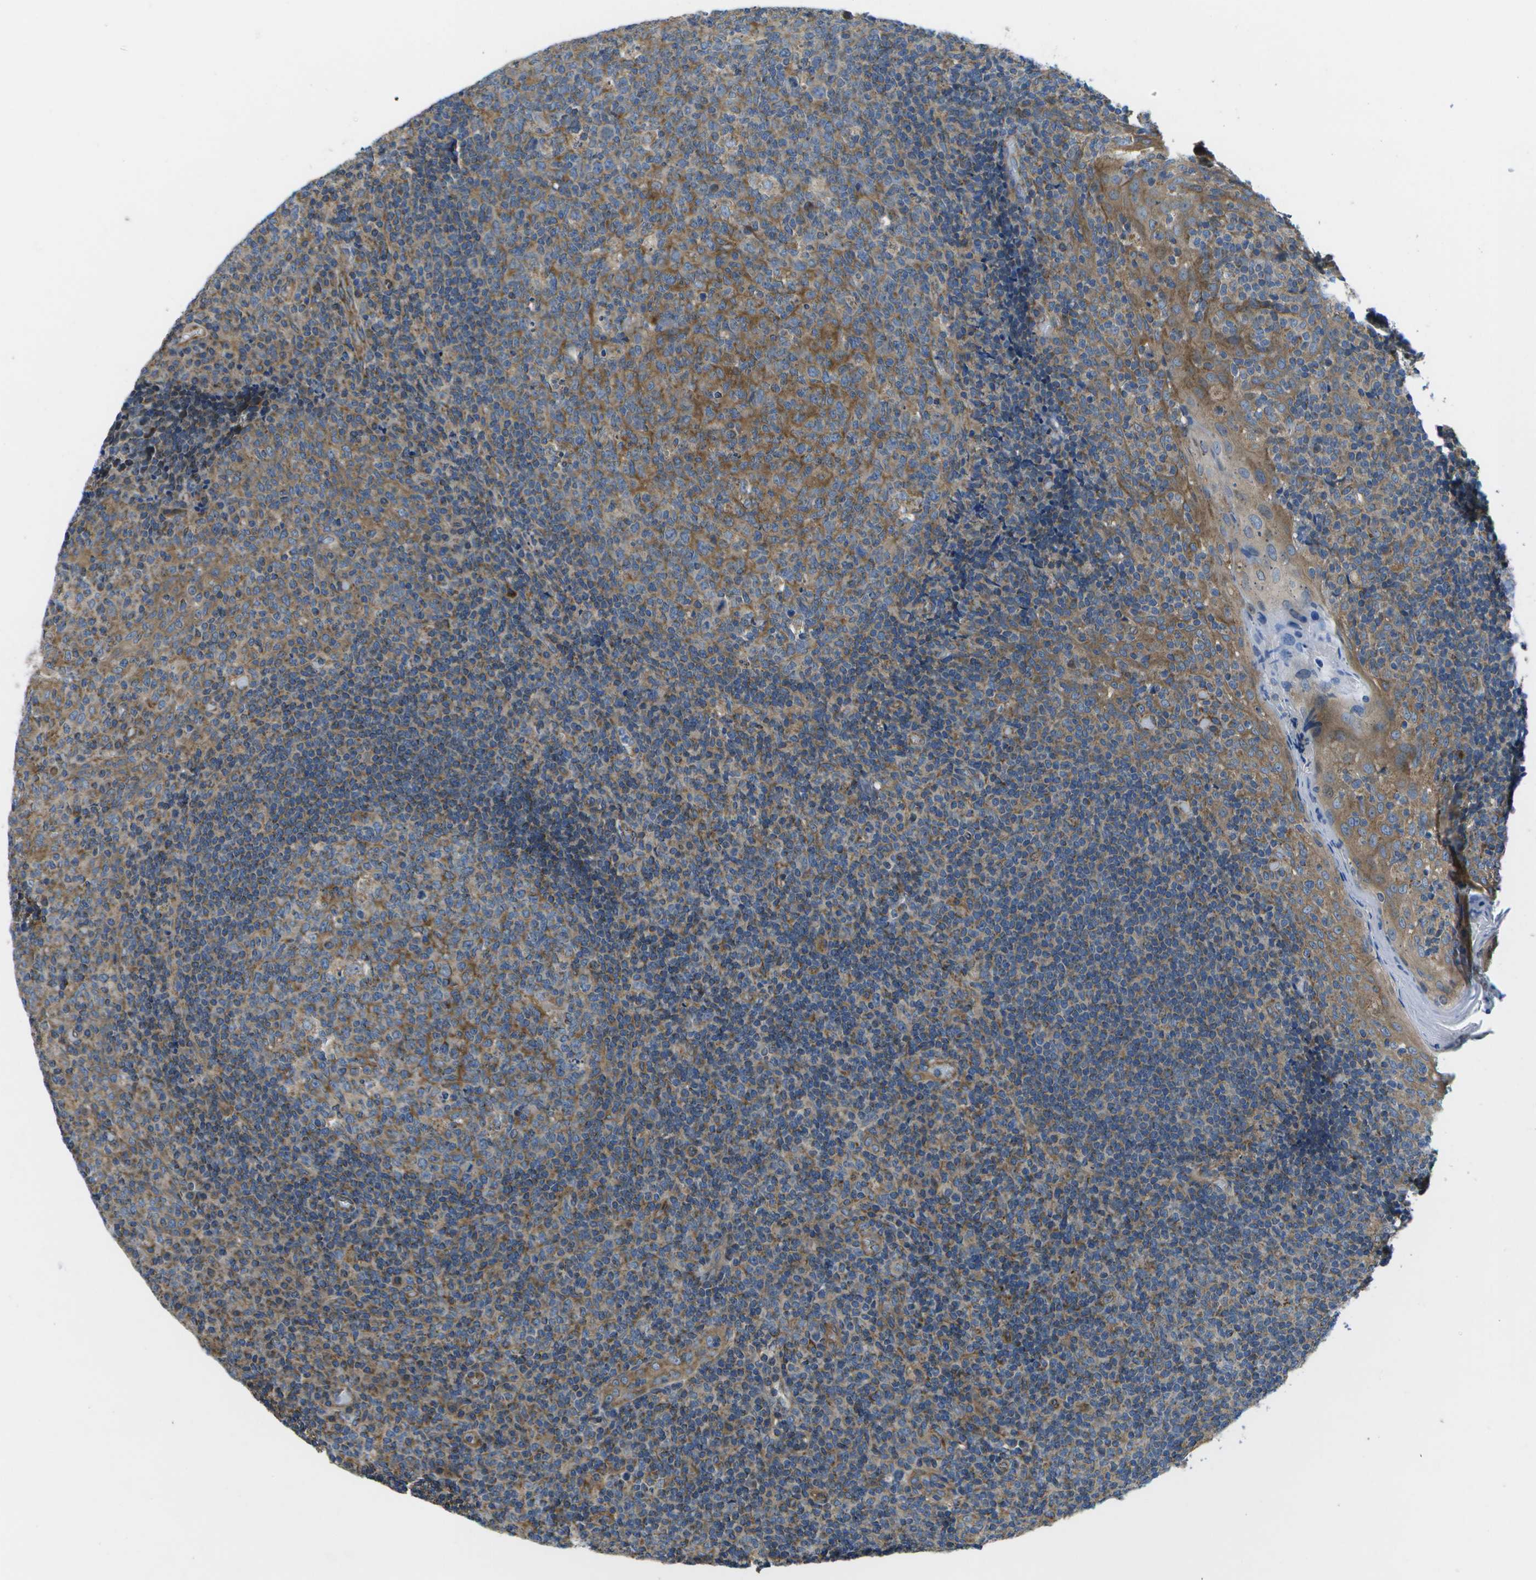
{"staining": {"intensity": "moderate", "quantity": "25%-75%", "location": "cytoplasmic/membranous"}, "tissue": "tonsil", "cell_type": "Germinal center cells", "image_type": "normal", "snomed": [{"axis": "morphology", "description": "Normal tissue, NOS"}, {"axis": "topography", "description": "Tonsil"}], "caption": "This micrograph reveals immunohistochemistry (IHC) staining of benign human tonsil, with medium moderate cytoplasmic/membranous expression in approximately 25%-75% of germinal center cells.", "gene": "MVK", "patient": {"sex": "female", "age": 19}}